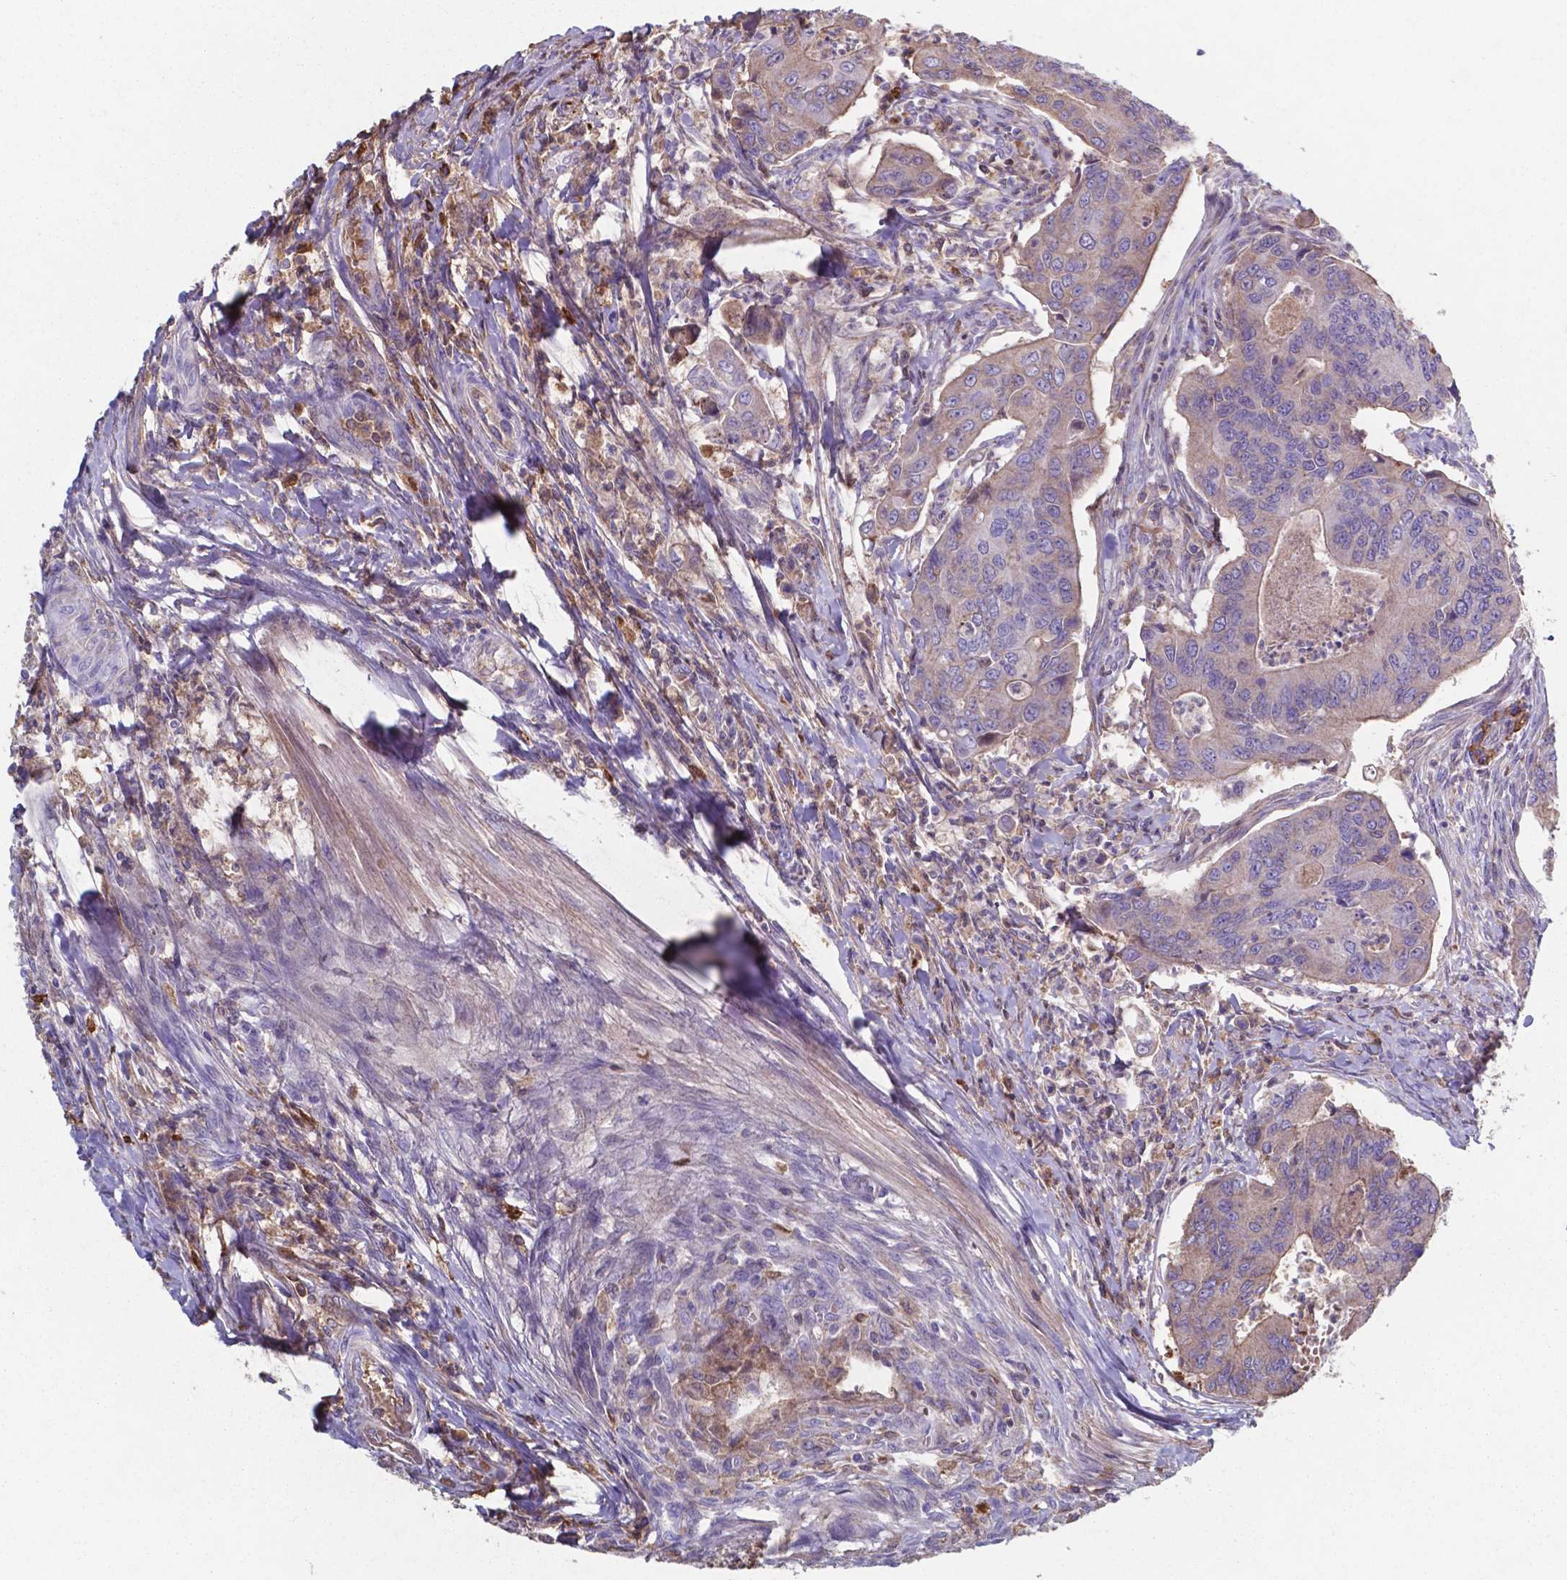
{"staining": {"intensity": "weak", "quantity": ">75%", "location": "cytoplasmic/membranous"}, "tissue": "colorectal cancer", "cell_type": "Tumor cells", "image_type": "cancer", "snomed": [{"axis": "morphology", "description": "Adenocarcinoma, NOS"}, {"axis": "topography", "description": "Colon"}], "caption": "Colorectal cancer was stained to show a protein in brown. There is low levels of weak cytoplasmic/membranous expression in approximately >75% of tumor cells.", "gene": "SERPINA1", "patient": {"sex": "female", "age": 67}}